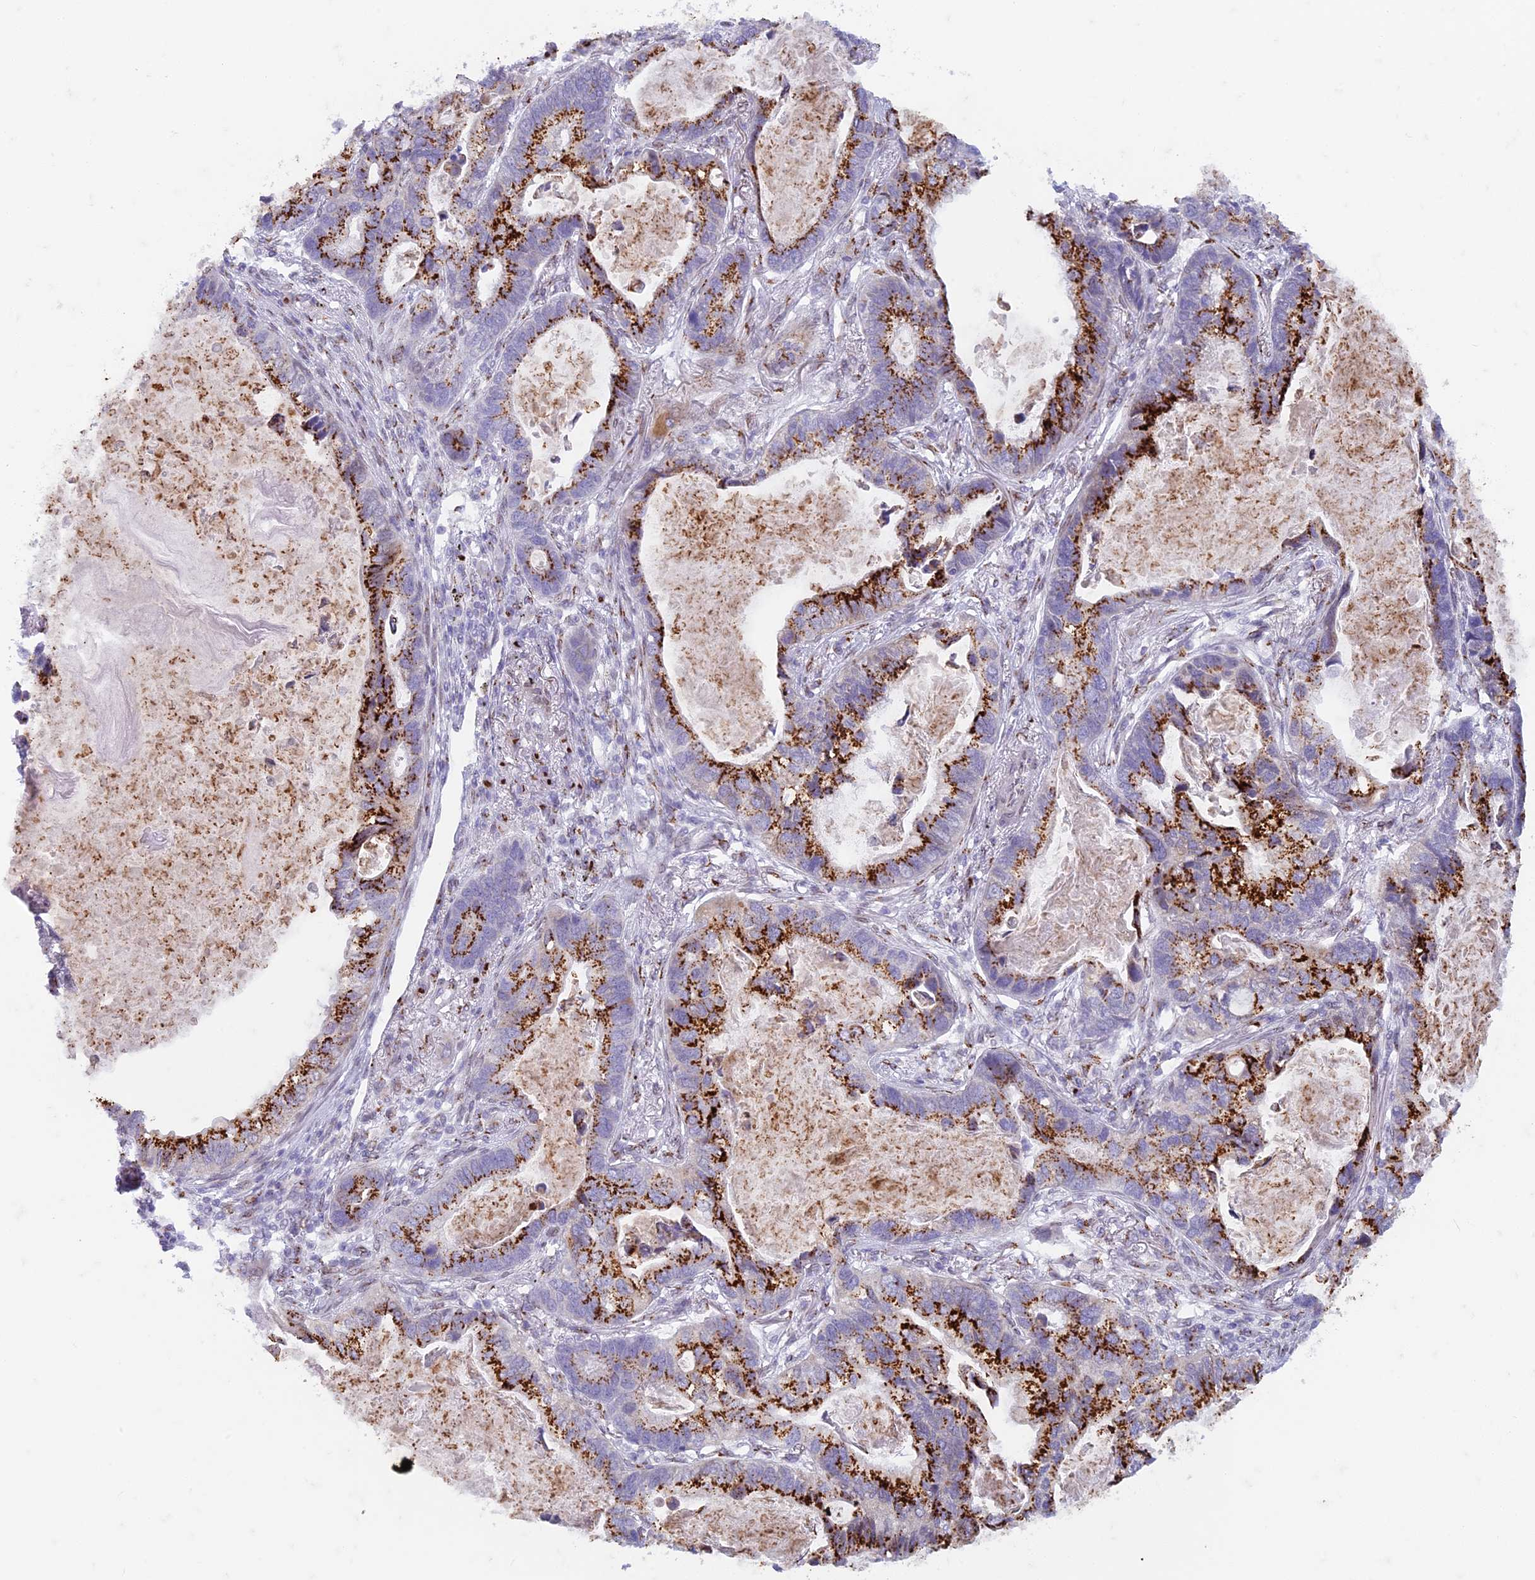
{"staining": {"intensity": "strong", "quantity": ">75%", "location": "cytoplasmic/membranous"}, "tissue": "lung cancer", "cell_type": "Tumor cells", "image_type": "cancer", "snomed": [{"axis": "morphology", "description": "Adenocarcinoma, NOS"}, {"axis": "topography", "description": "Lung"}], "caption": "Protein expression analysis of human lung adenocarcinoma reveals strong cytoplasmic/membranous positivity in about >75% of tumor cells. The staining is performed using DAB brown chromogen to label protein expression. The nuclei are counter-stained blue using hematoxylin.", "gene": "FAM3C", "patient": {"sex": "male", "age": 67}}